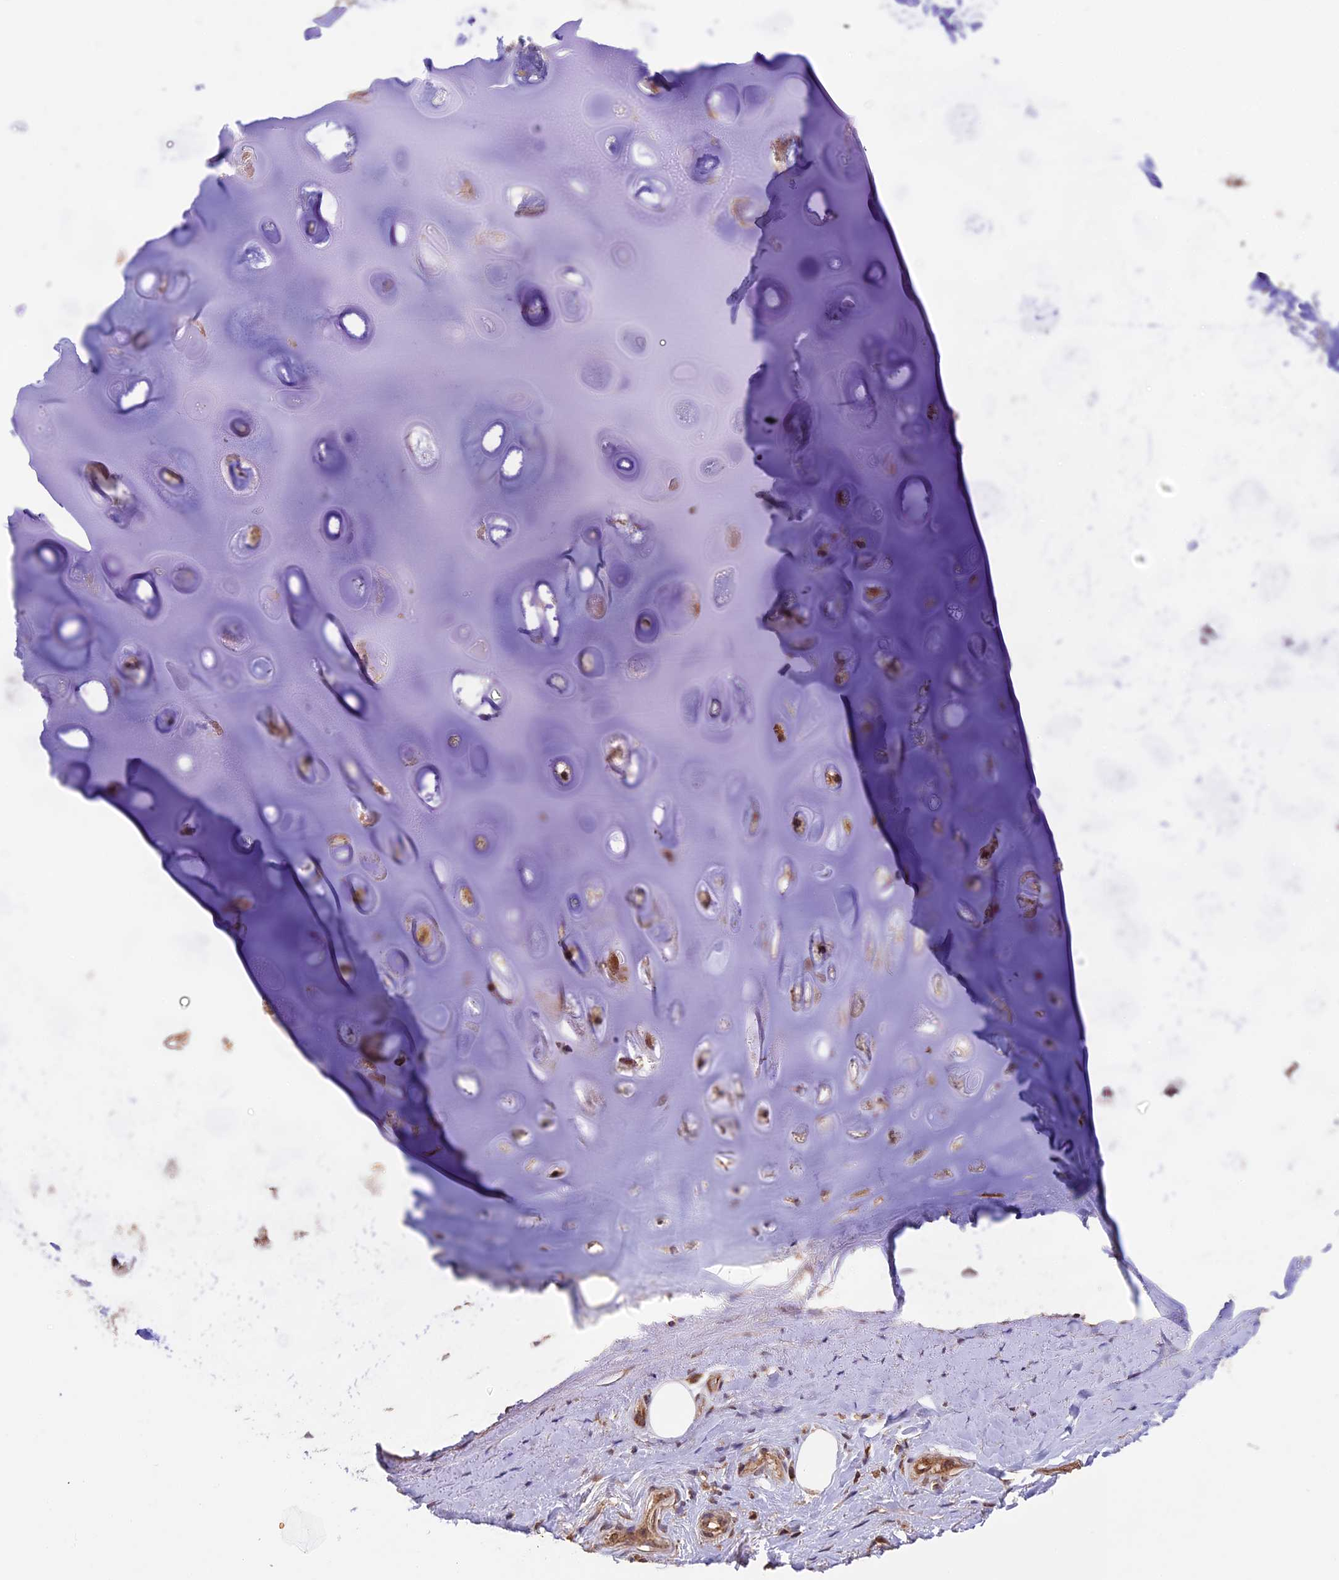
{"staining": {"intensity": "moderate", "quantity": ">75%", "location": "cytoplasmic/membranous,nuclear"}, "tissue": "soft tissue", "cell_type": "Chondrocytes", "image_type": "normal", "snomed": [{"axis": "morphology", "description": "Normal tissue, NOS"}, {"axis": "topography", "description": "Lymph node"}, {"axis": "topography", "description": "Cartilage tissue"}, {"axis": "topography", "description": "Bronchus"}], "caption": "Brown immunohistochemical staining in benign human soft tissue demonstrates moderate cytoplasmic/membranous,nuclear positivity in about >75% of chondrocytes. Nuclei are stained in blue.", "gene": "PKD2L2", "patient": {"sex": "male", "age": 63}}